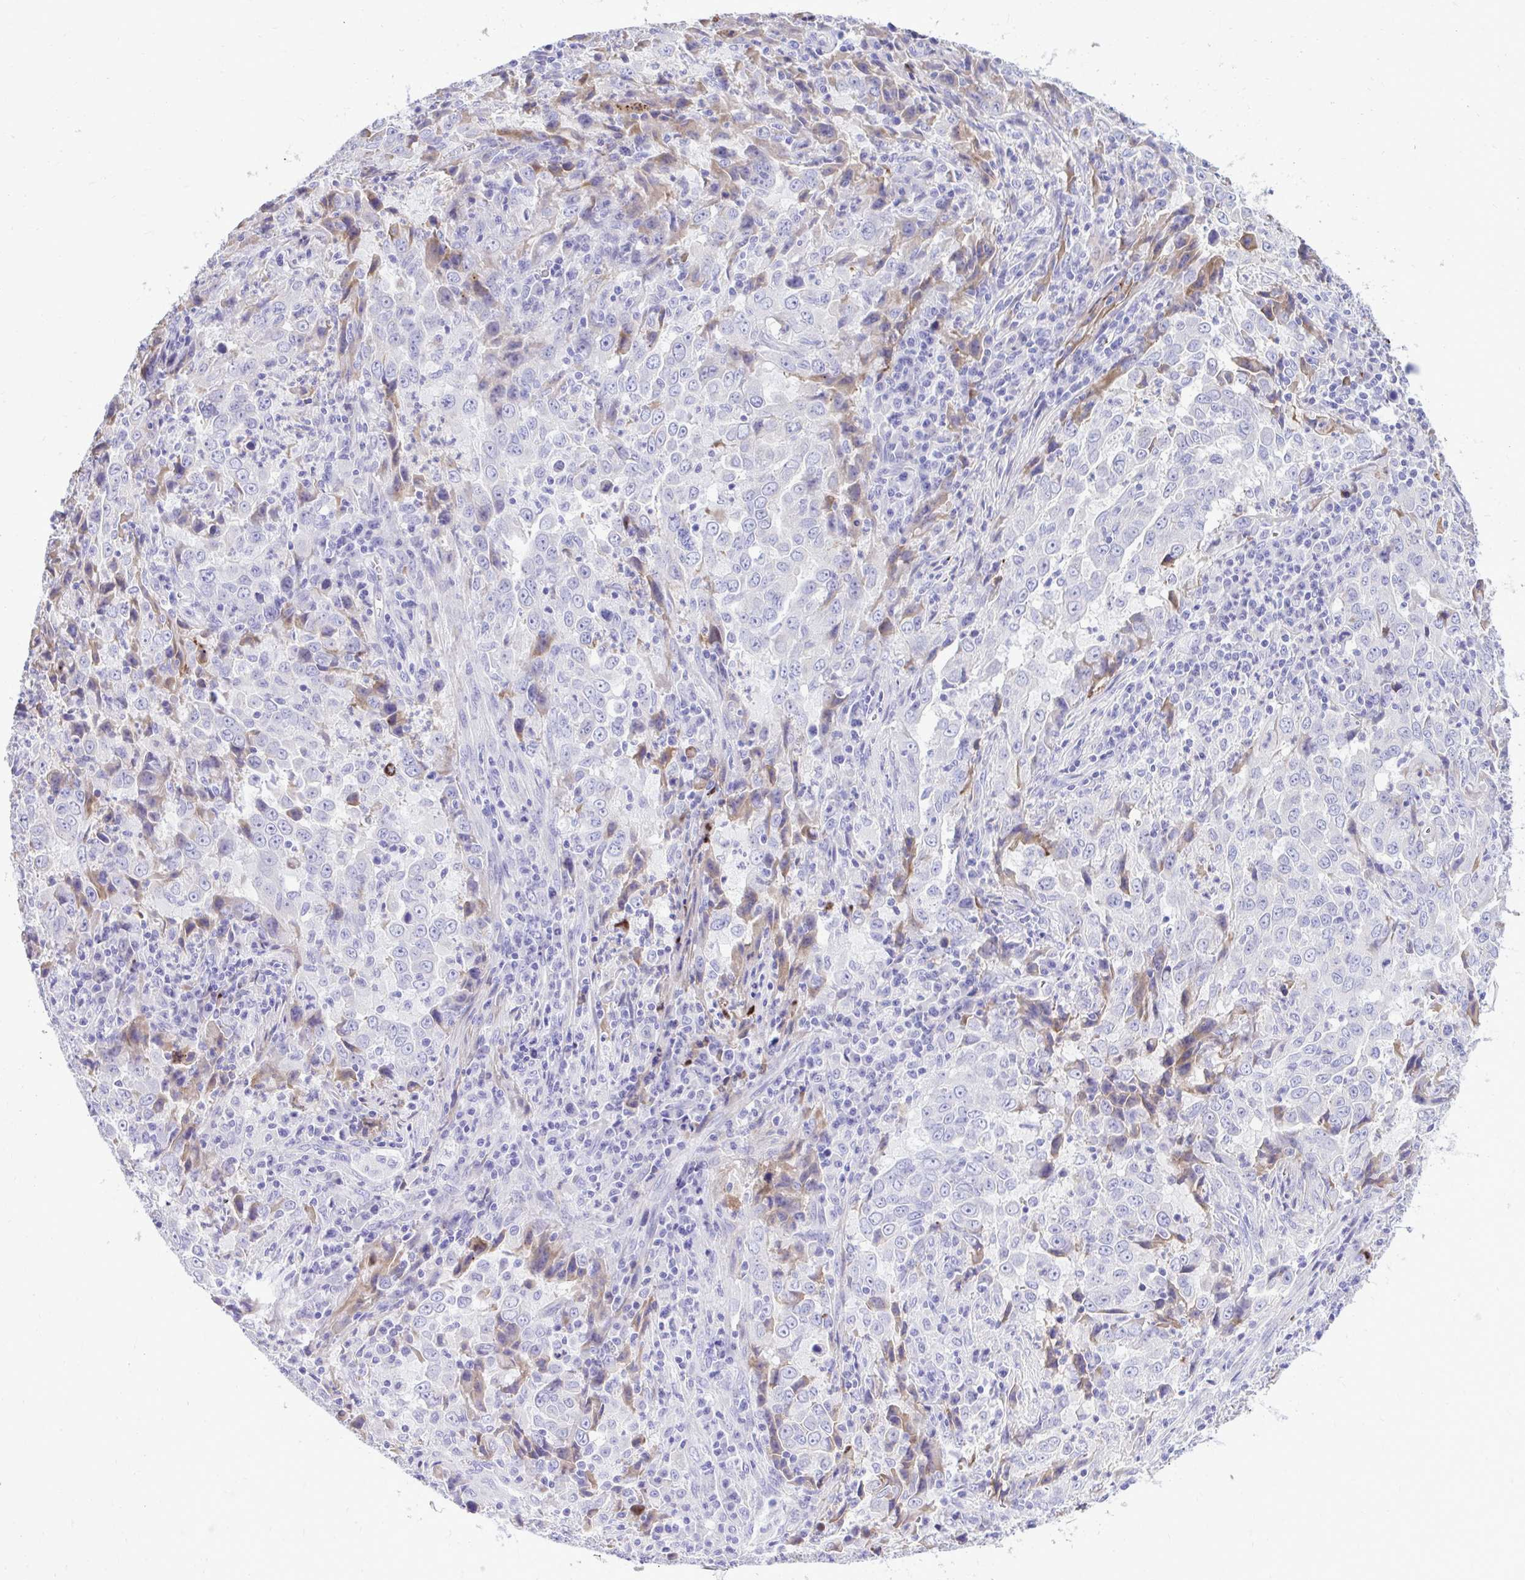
{"staining": {"intensity": "negative", "quantity": "none", "location": "none"}, "tissue": "lung cancer", "cell_type": "Tumor cells", "image_type": "cancer", "snomed": [{"axis": "morphology", "description": "Adenocarcinoma, NOS"}, {"axis": "topography", "description": "Lung"}], "caption": "DAB (3,3'-diaminobenzidine) immunohistochemical staining of human adenocarcinoma (lung) reveals no significant expression in tumor cells. Brightfield microscopy of immunohistochemistry stained with DAB (3,3'-diaminobenzidine) (brown) and hematoxylin (blue), captured at high magnification.", "gene": "HRG", "patient": {"sex": "male", "age": 67}}